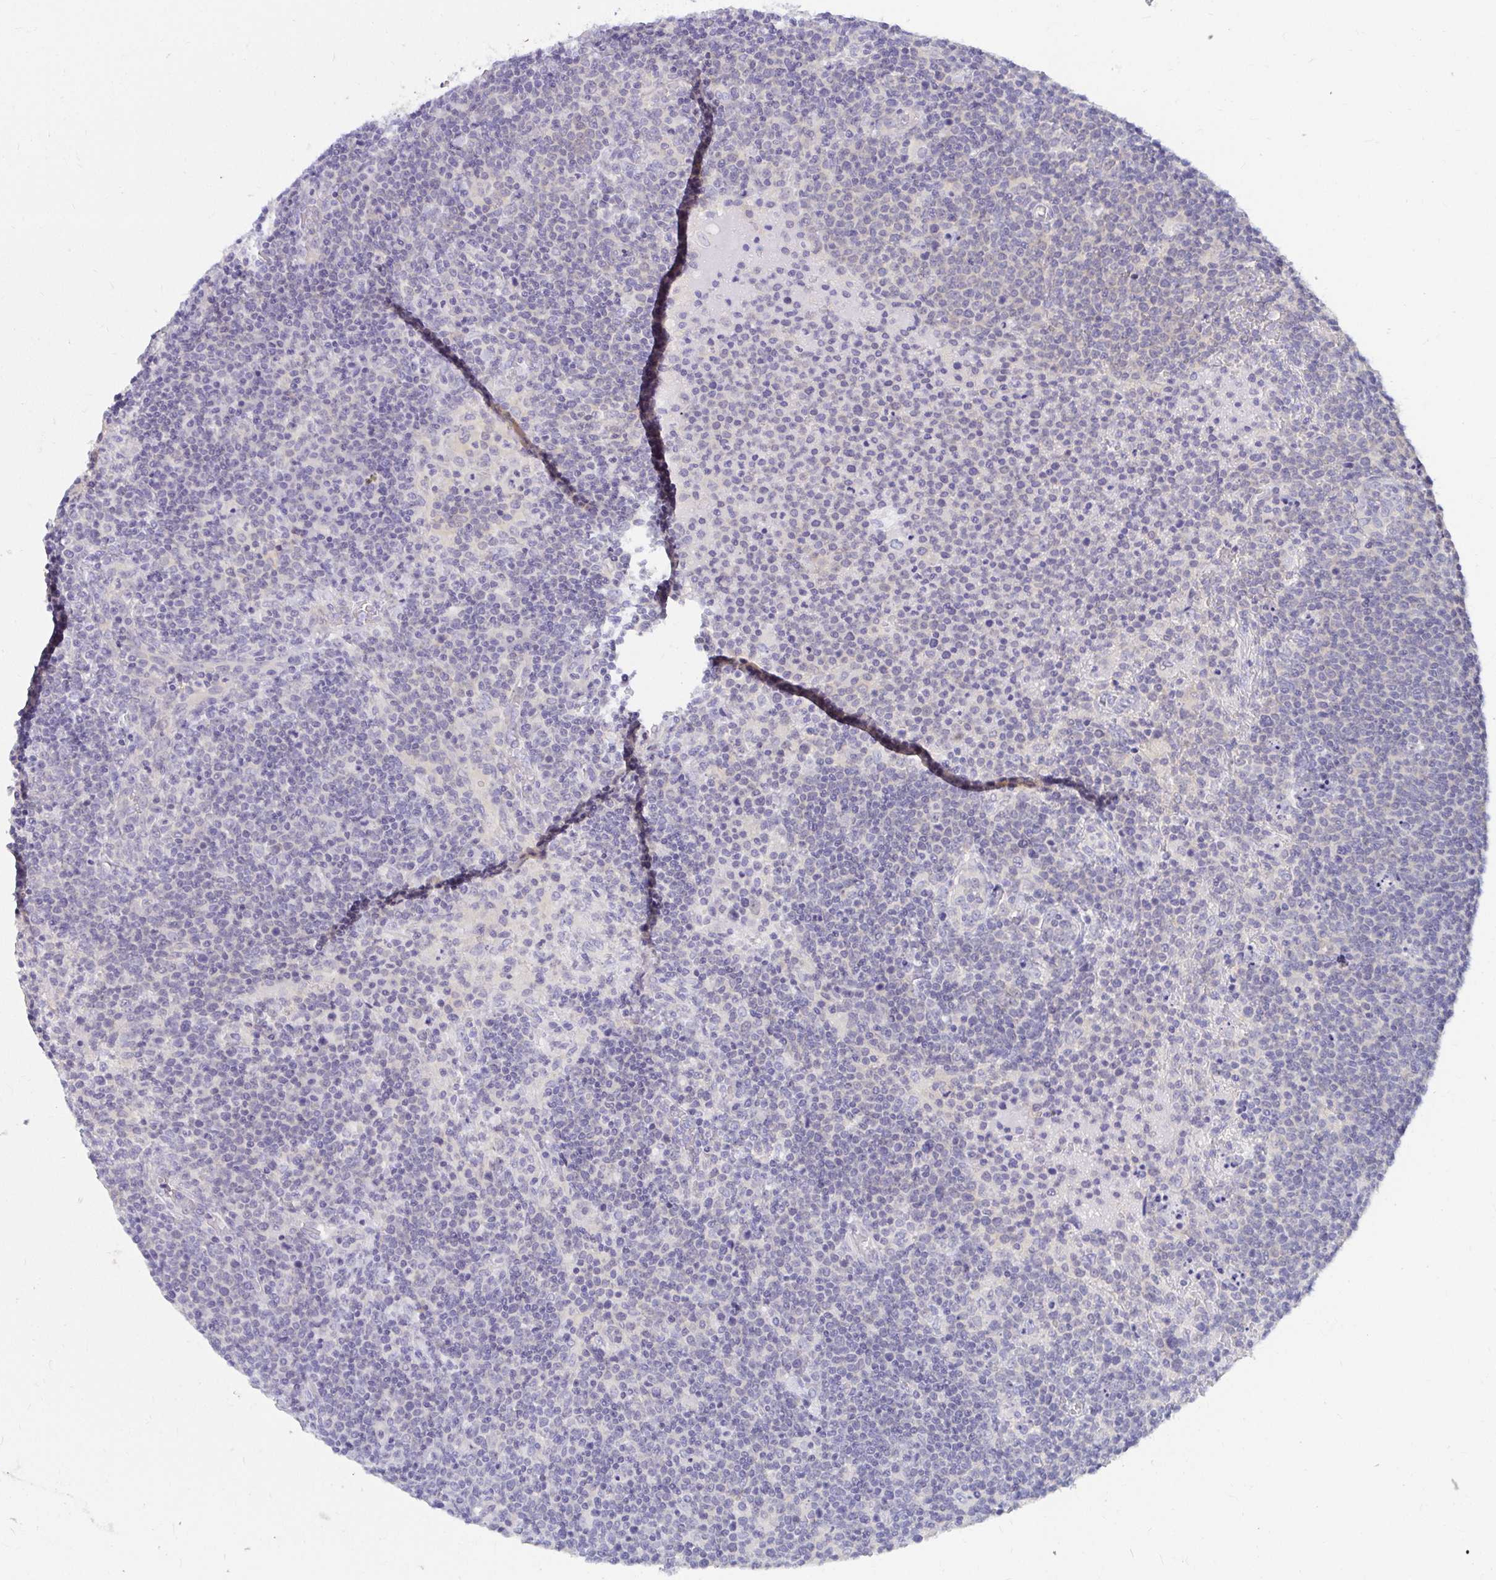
{"staining": {"intensity": "negative", "quantity": "none", "location": "none"}, "tissue": "lymphoma", "cell_type": "Tumor cells", "image_type": "cancer", "snomed": [{"axis": "morphology", "description": "Malignant lymphoma, non-Hodgkin's type, High grade"}, {"axis": "topography", "description": "Lymph node"}], "caption": "DAB immunohistochemical staining of malignant lymphoma, non-Hodgkin's type (high-grade) exhibits no significant staining in tumor cells. (DAB immunohistochemistry visualized using brightfield microscopy, high magnification).", "gene": "C19orf81", "patient": {"sex": "male", "age": 61}}